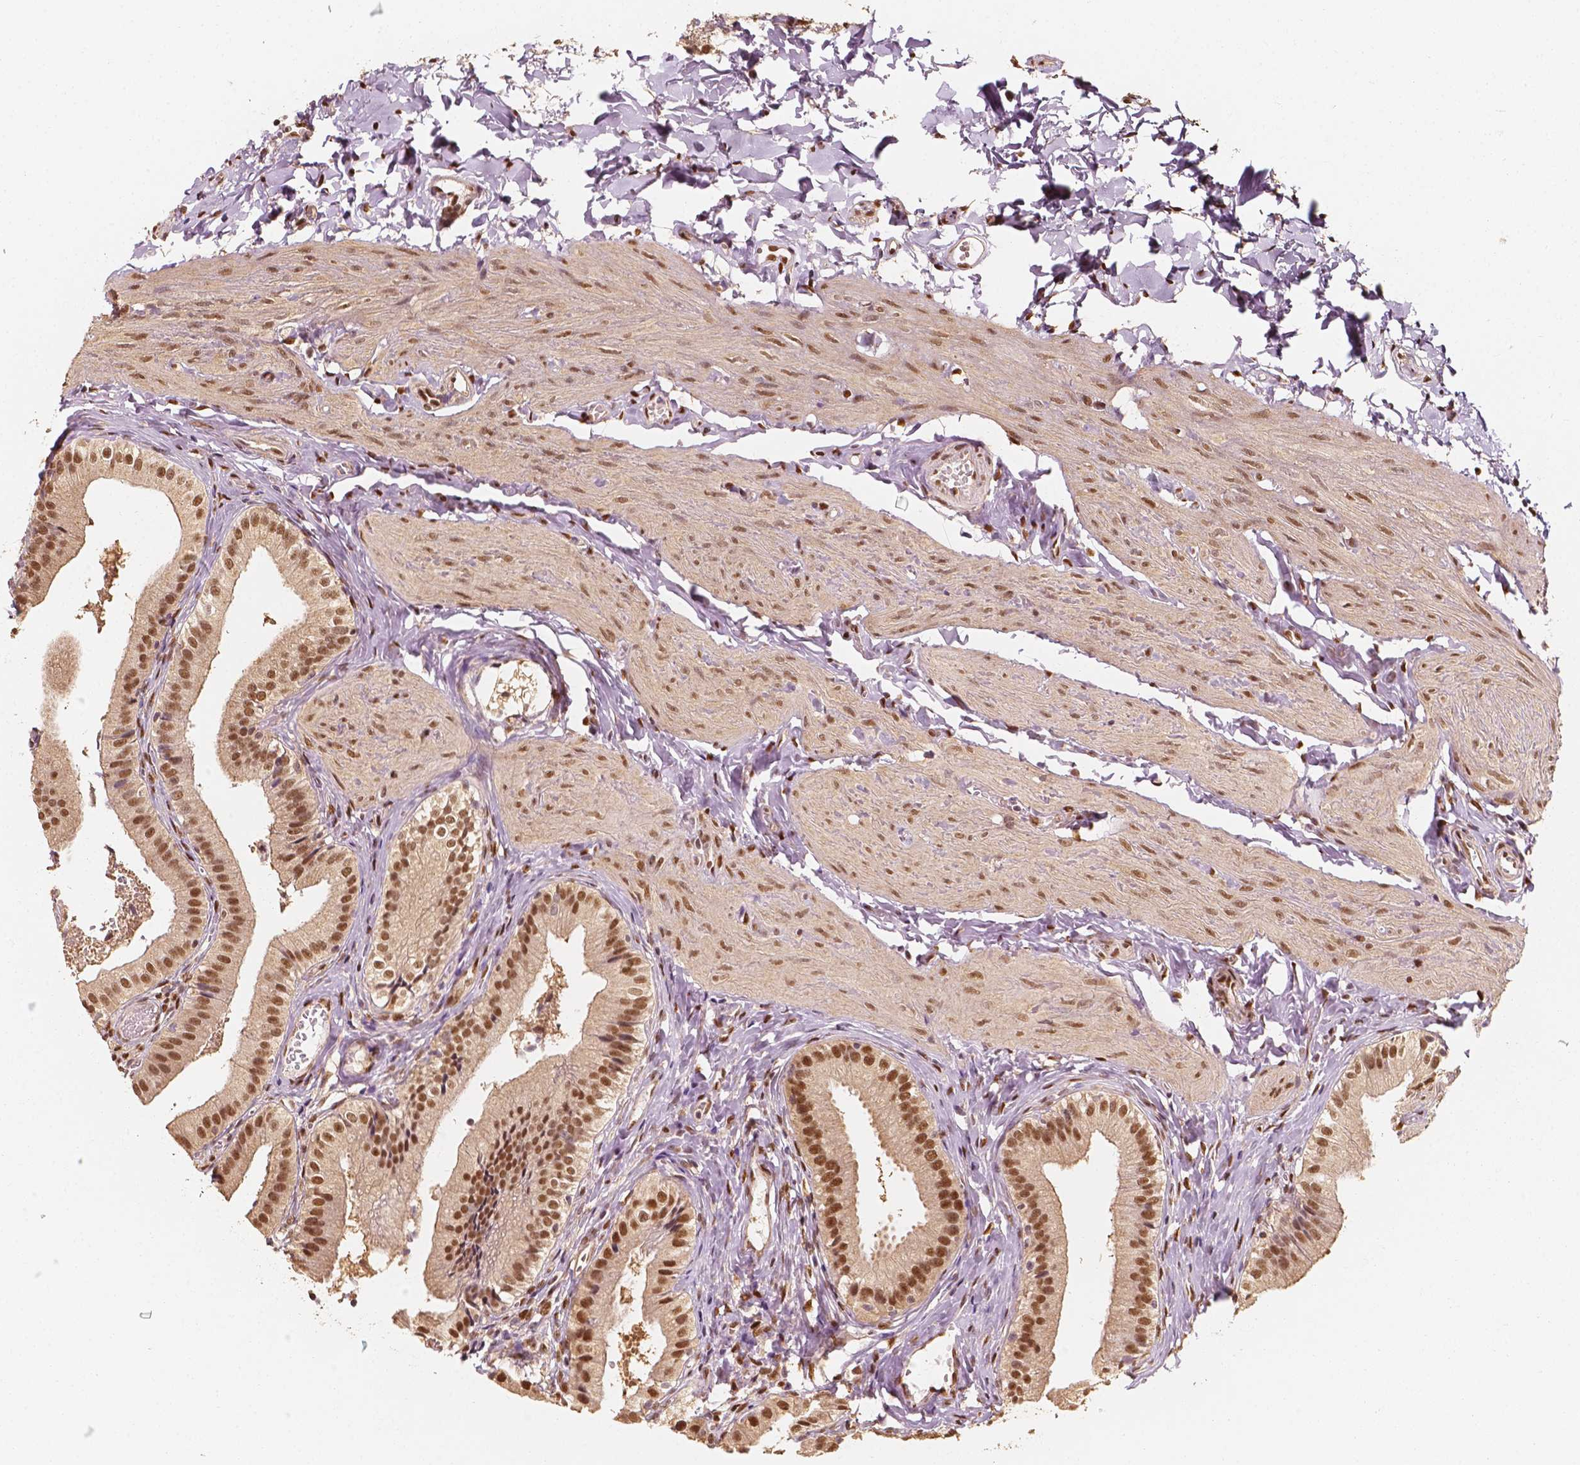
{"staining": {"intensity": "strong", "quantity": ">75%", "location": "nuclear"}, "tissue": "gallbladder", "cell_type": "Glandular cells", "image_type": "normal", "snomed": [{"axis": "morphology", "description": "Normal tissue, NOS"}, {"axis": "topography", "description": "Gallbladder"}], "caption": "IHC staining of unremarkable gallbladder, which exhibits high levels of strong nuclear expression in approximately >75% of glandular cells indicating strong nuclear protein expression. The staining was performed using DAB (brown) for protein detection and nuclei were counterstained in hematoxylin (blue).", "gene": "TBC1D17", "patient": {"sex": "female", "age": 47}}